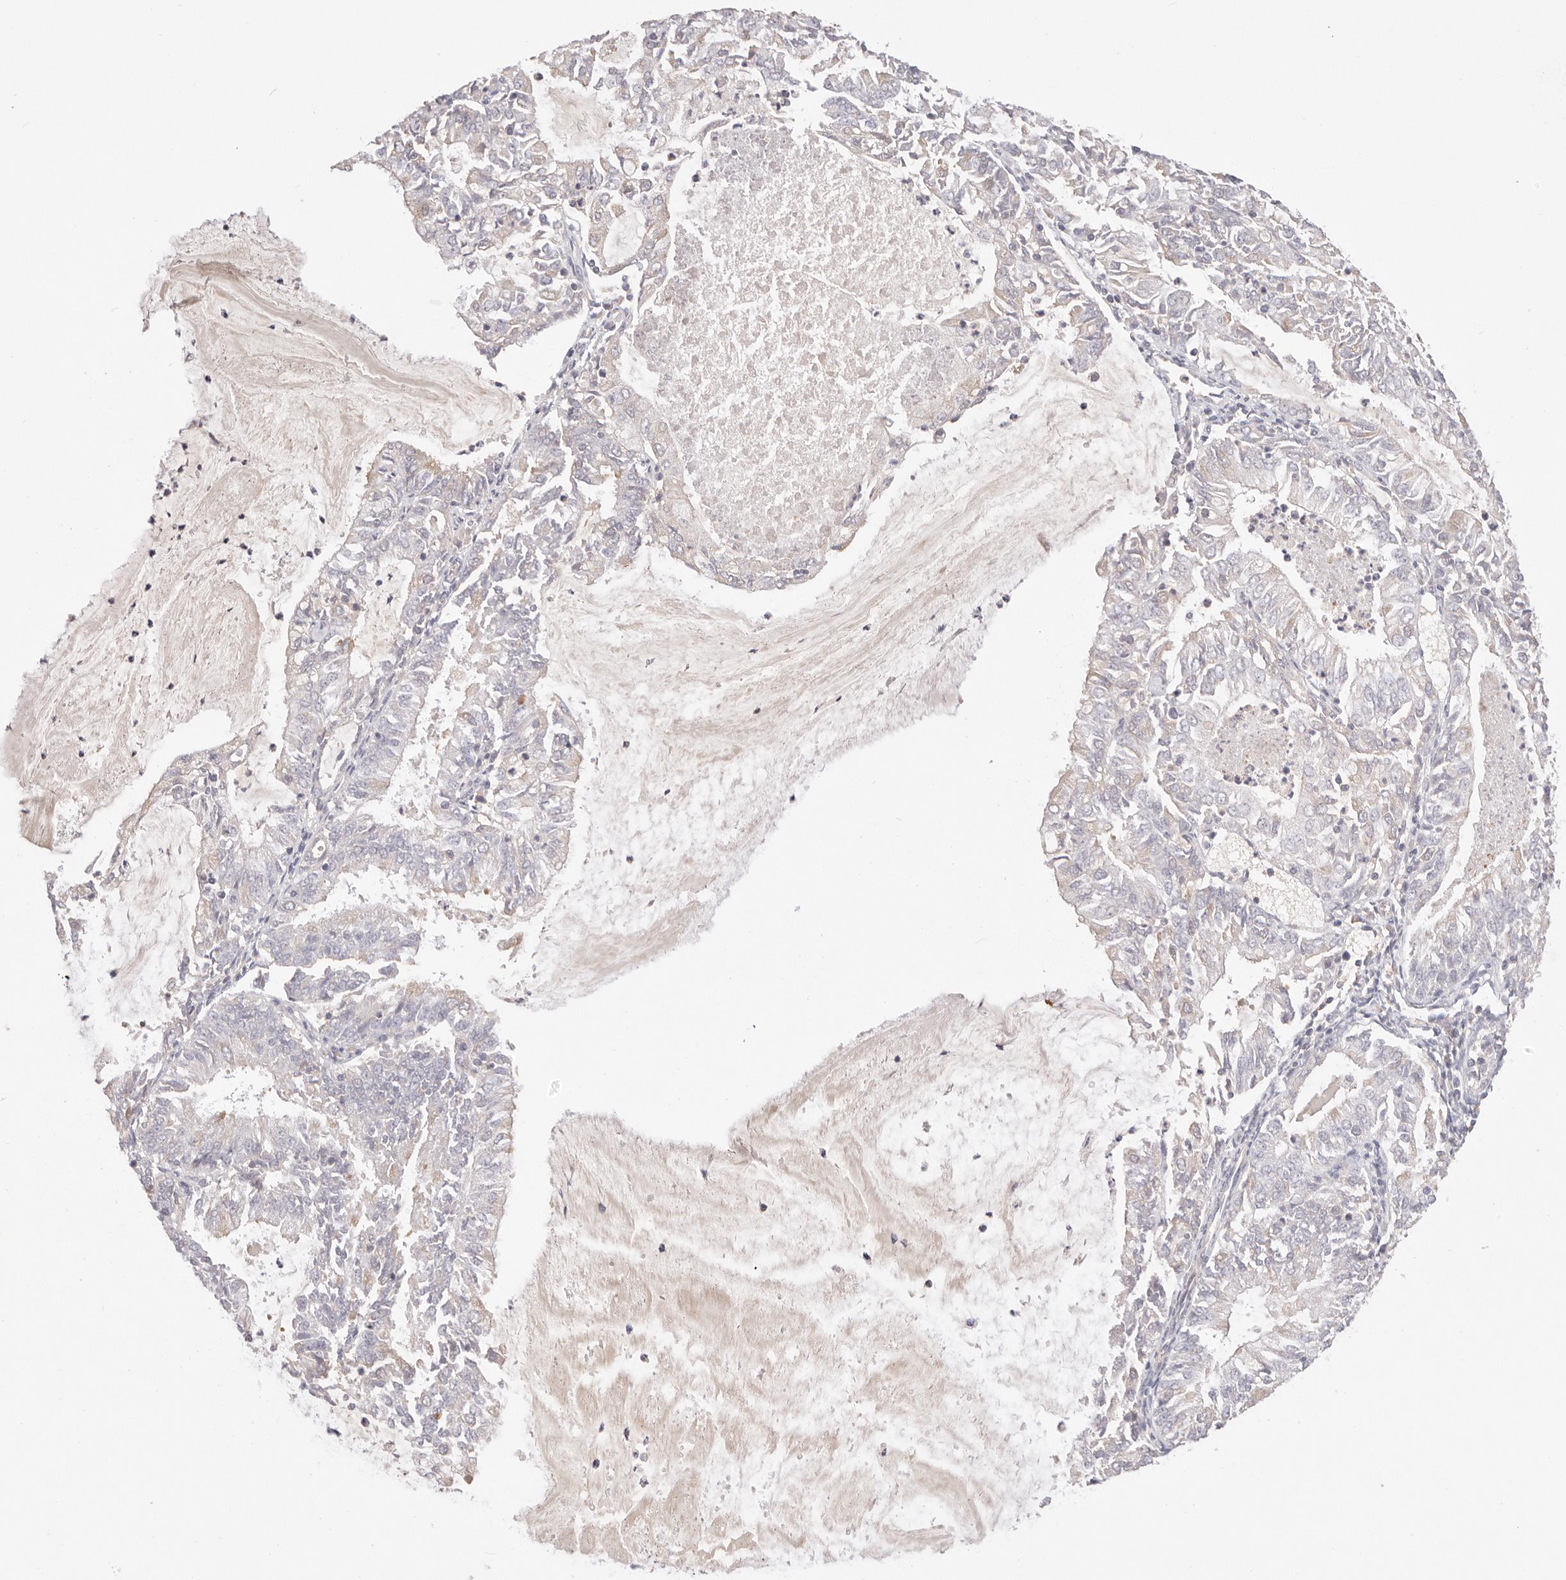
{"staining": {"intensity": "weak", "quantity": "<25%", "location": "cytoplasmic/membranous"}, "tissue": "endometrial cancer", "cell_type": "Tumor cells", "image_type": "cancer", "snomed": [{"axis": "morphology", "description": "Adenocarcinoma, NOS"}, {"axis": "topography", "description": "Endometrium"}], "caption": "Endometrial cancer (adenocarcinoma) stained for a protein using immunohistochemistry exhibits no staining tumor cells.", "gene": "KCMF1", "patient": {"sex": "female", "age": 57}}